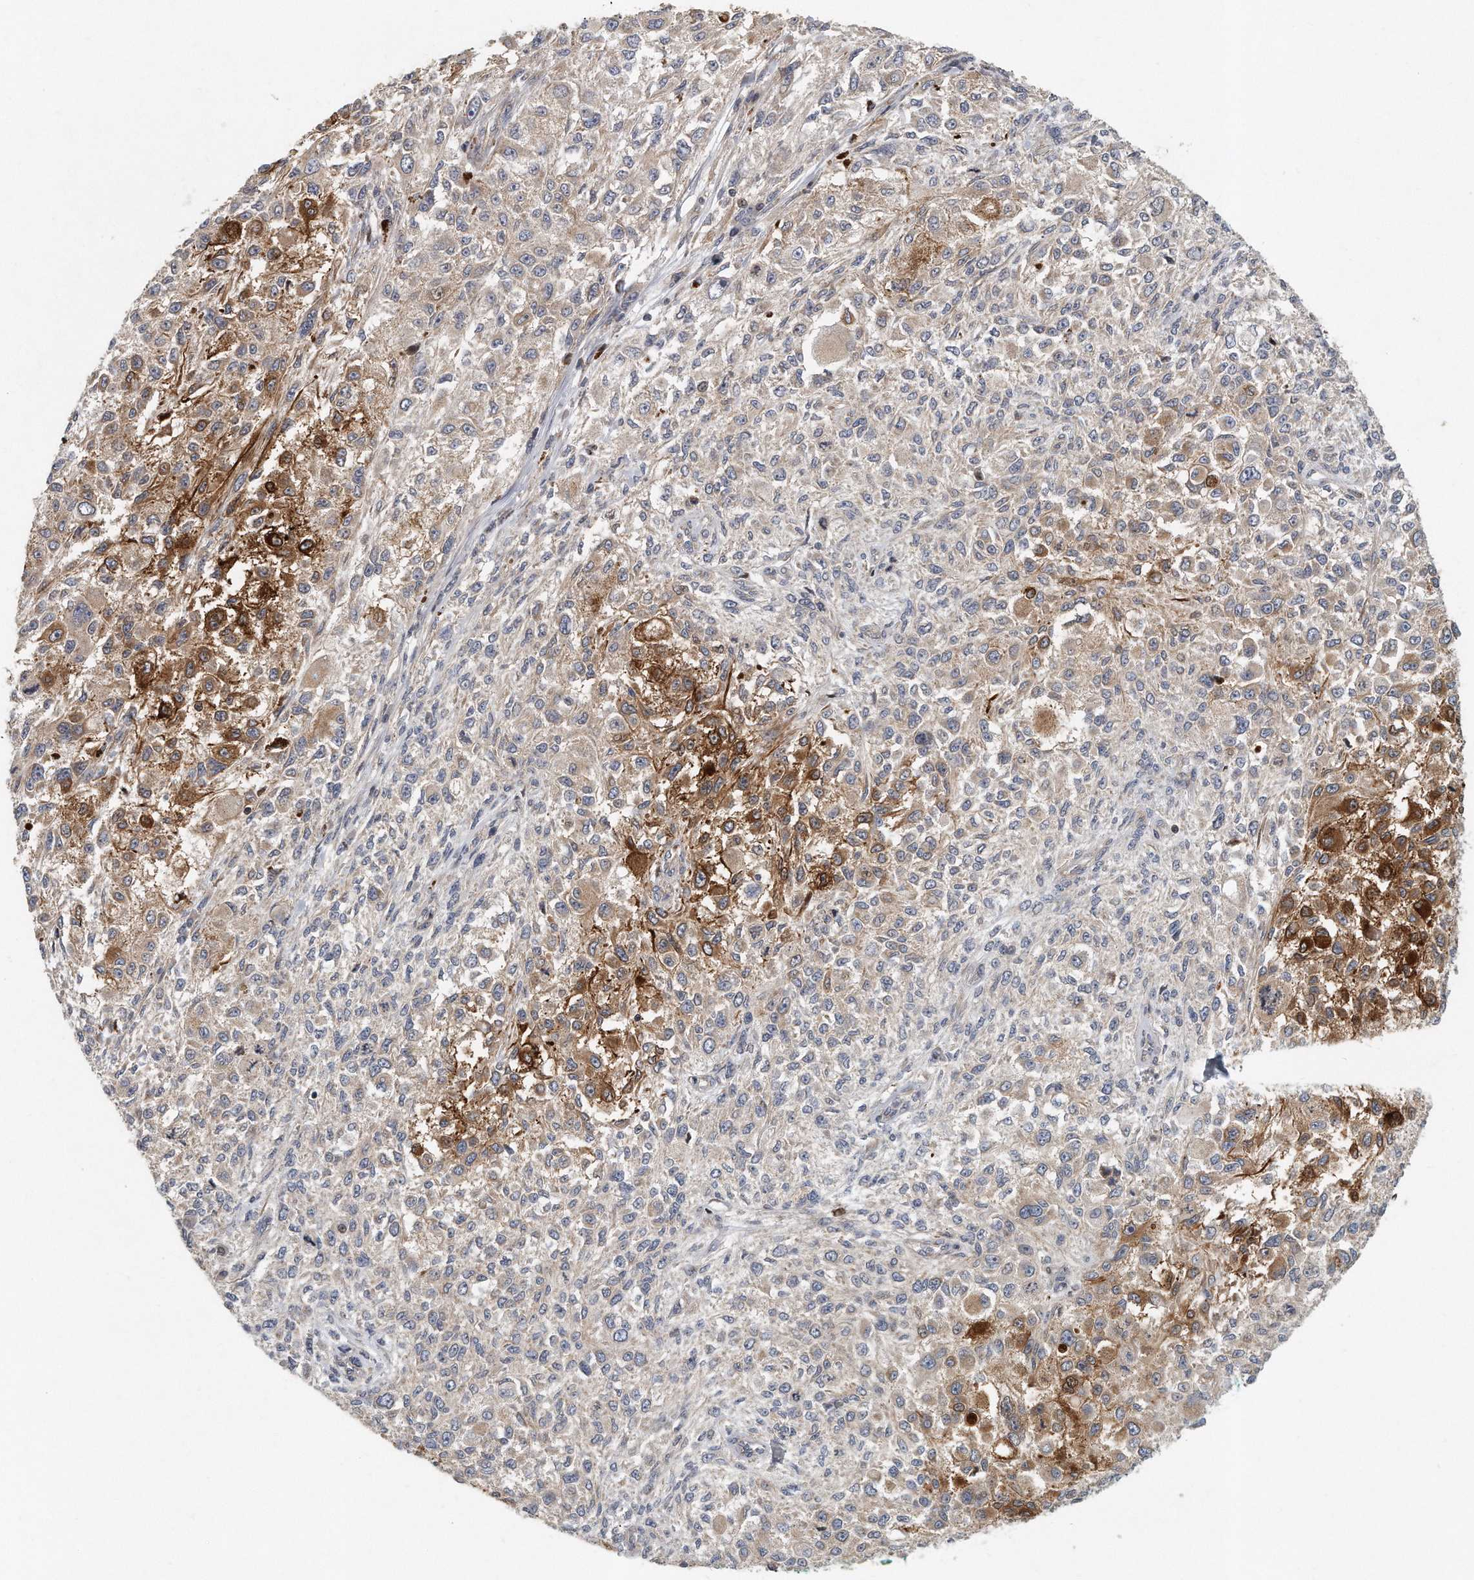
{"staining": {"intensity": "negative", "quantity": "none", "location": "none"}, "tissue": "melanoma", "cell_type": "Tumor cells", "image_type": "cancer", "snomed": [{"axis": "morphology", "description": "Necrosis, NOS"}, {"axis": "morphology", "description": "Malignant melanoma, NOS"}, {"axis": "topography", "description": "Skin"}], "caption": "The photomicrograph shows no significant positivity in tumor cells of melanoma.", "gene": "PCDH8", "patient": {"sex": "female", "age": 87}}